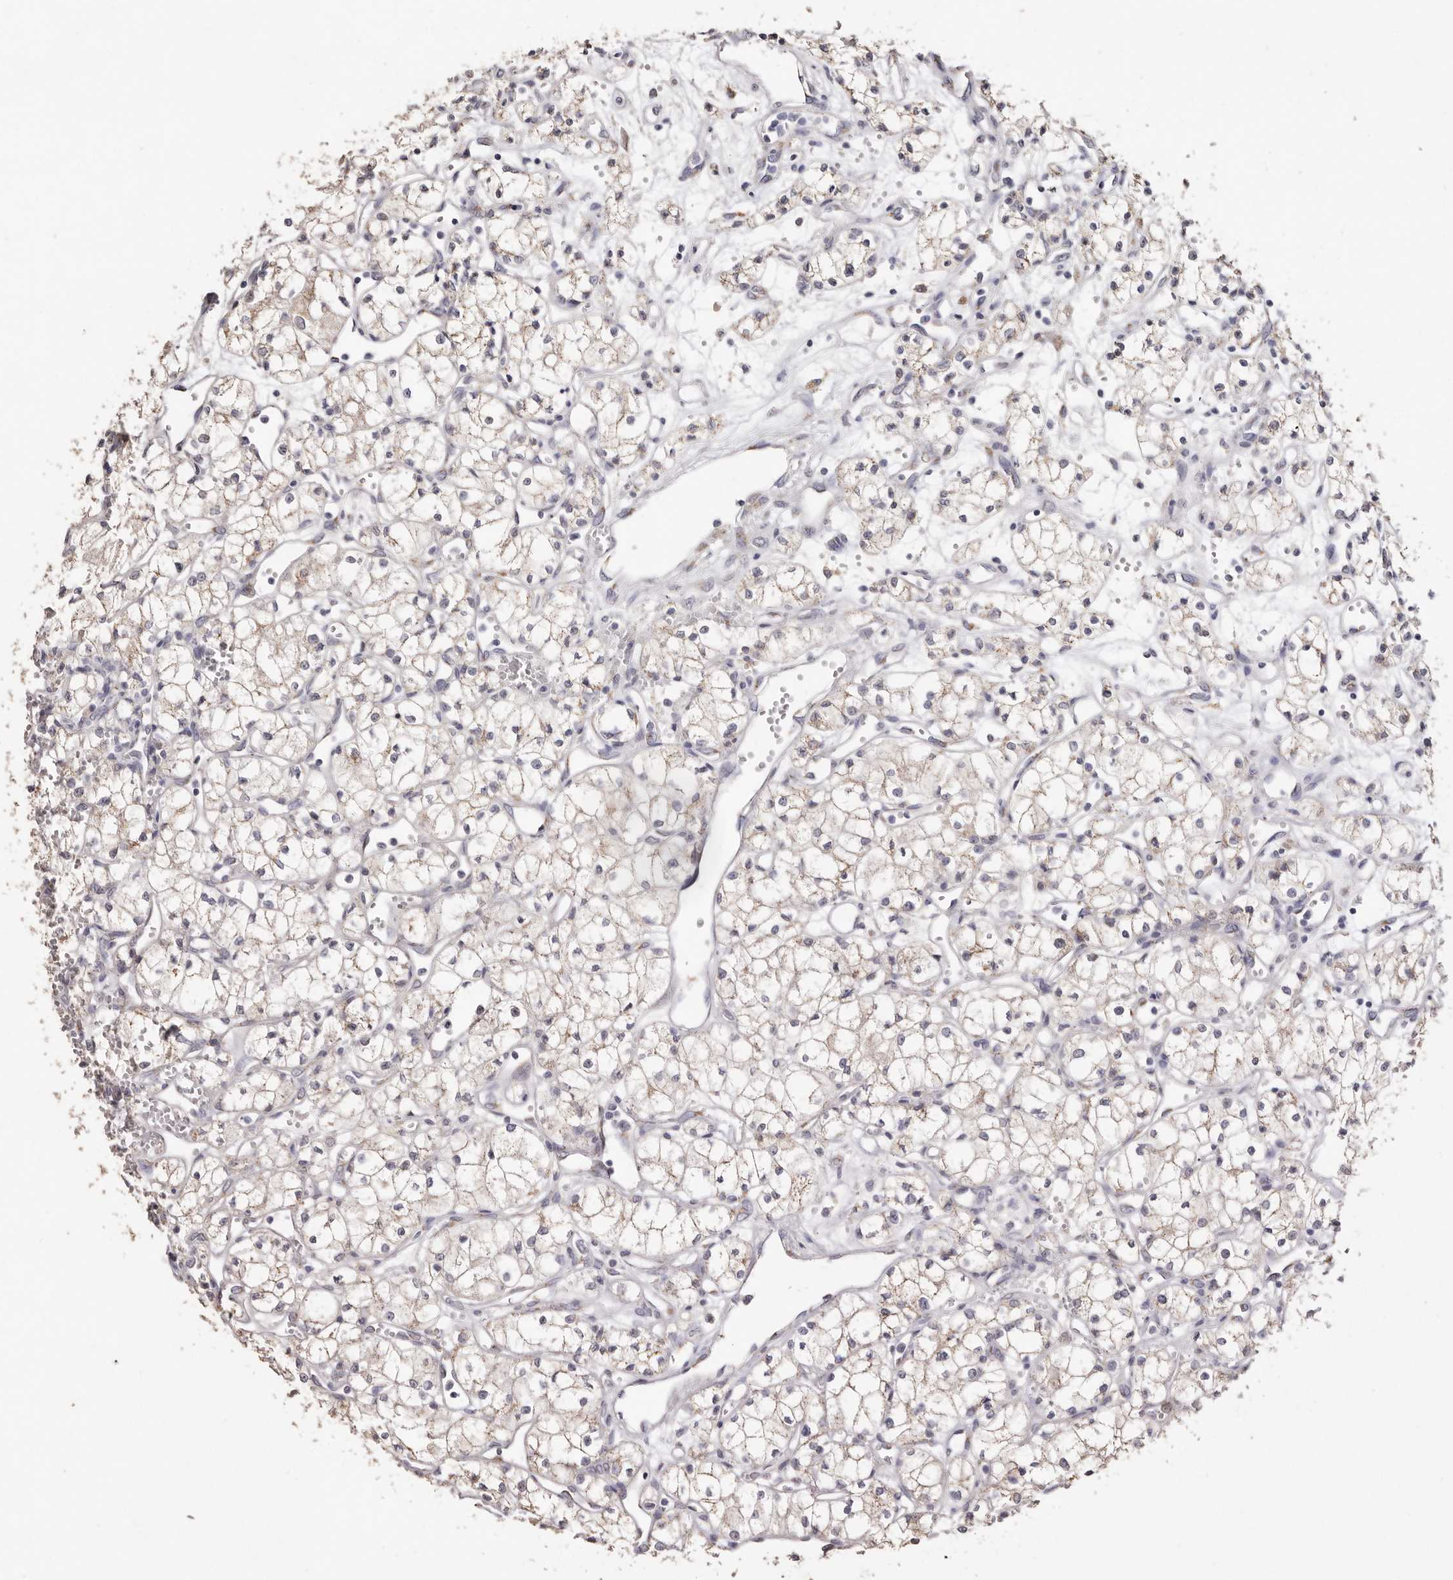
{"staining": {"intensity": "weak", "quantity": ">75%", "location": "cytoplasmic/membranous"}, "tissue": "renal cancer", "cell_type": "Tumor cells", "image_type": "cancer", "snomed": [{"axis": "morphology", "description": "Adenocarcinoma, NOS"}, {"axis": "topography", "description": "Kidney"}], "caption": "Protein expression analysis of human renal cancer reveals weak cytoplasmic/membranous expression in approximately >75% of tumor cells.", "gene": "LGALS7B", "patient": {"sex": "male", "age": 59}}